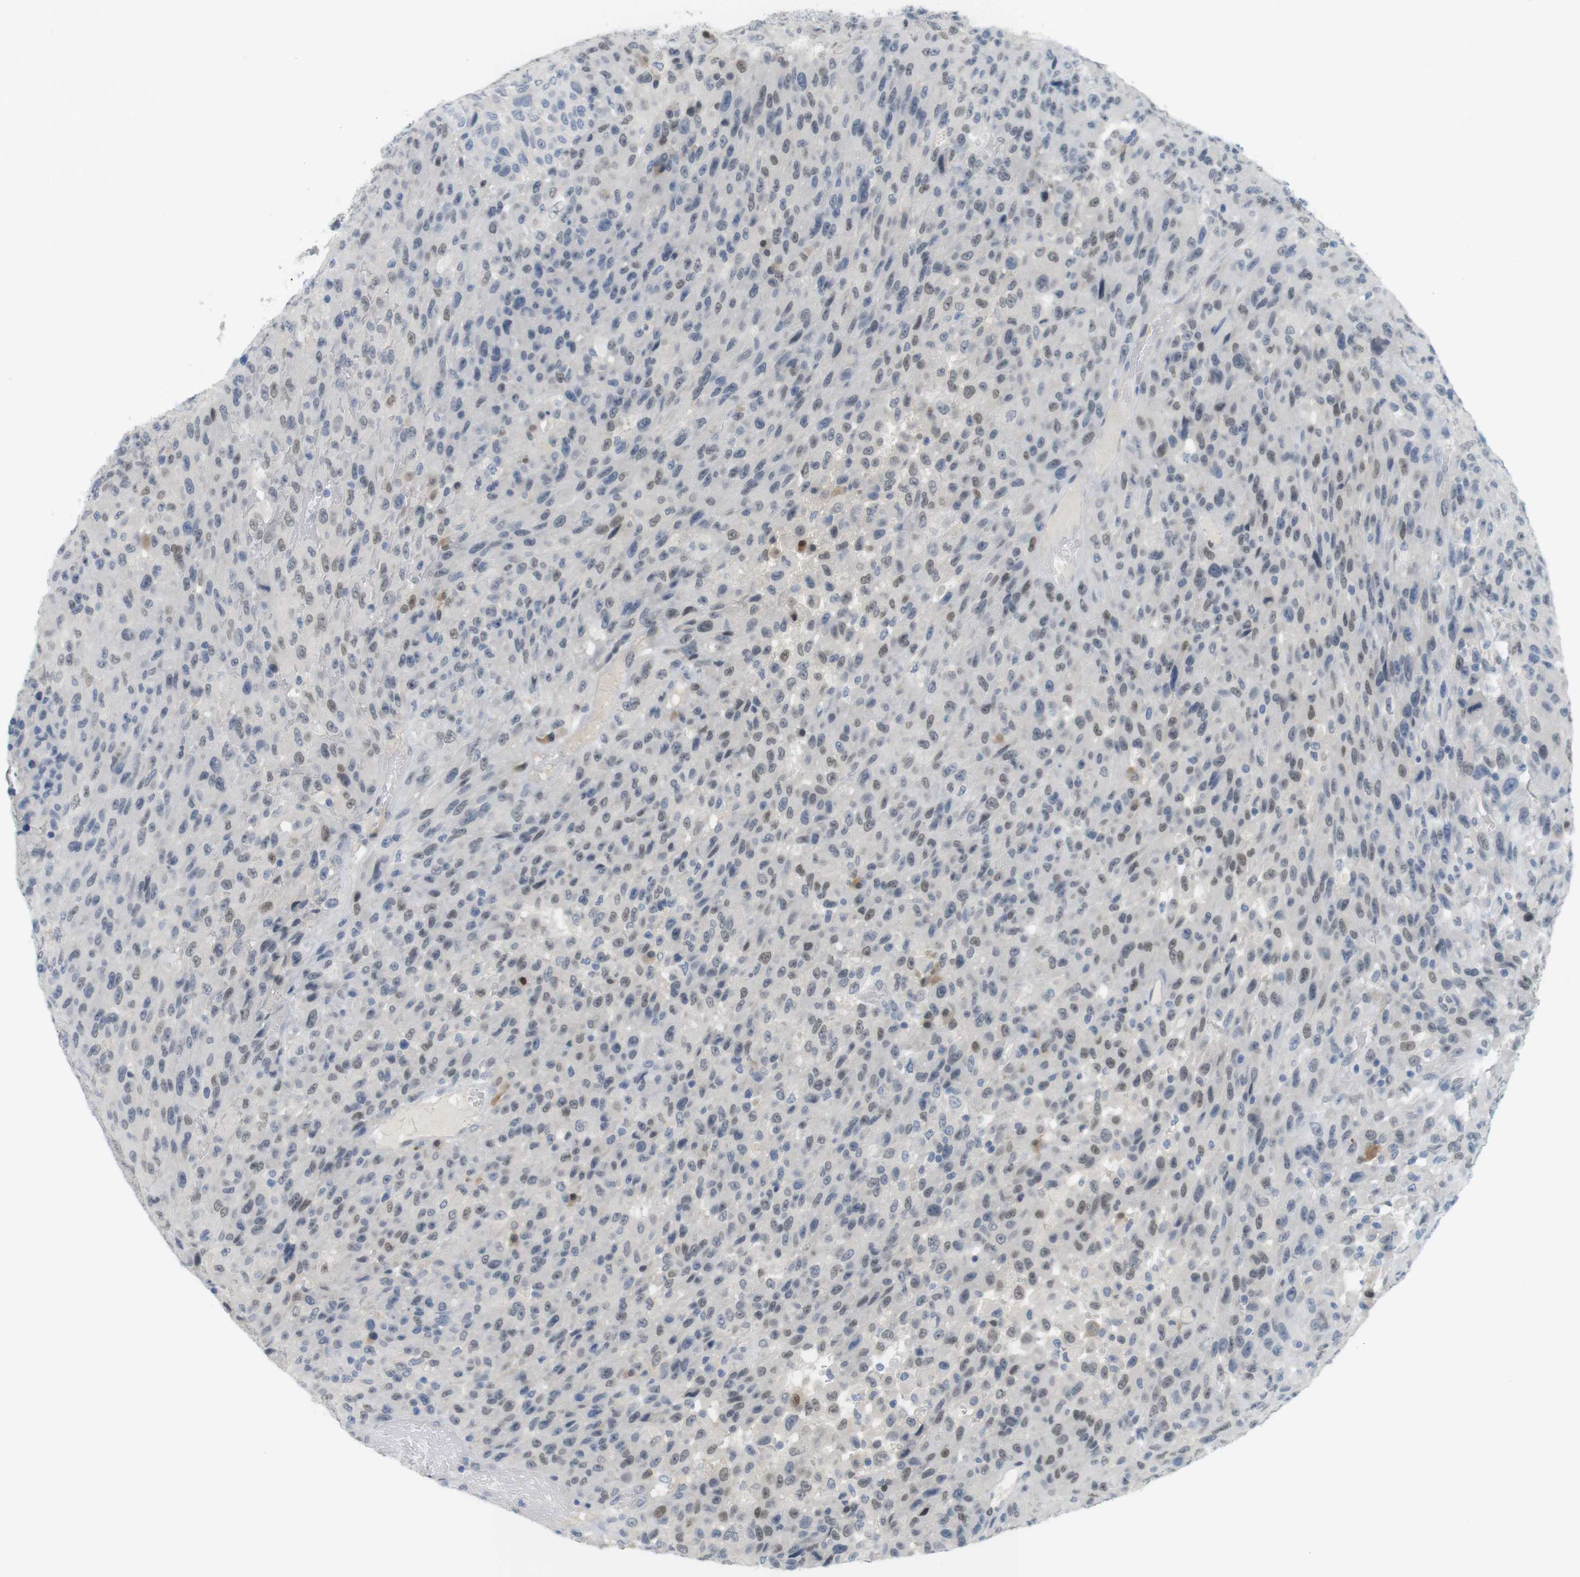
{"staining": {"intensity": "weak", "quantity": "<25%", "location": "nuclear"}, "tissue": "urothelial cancer", "cell_type": "Tumor cells", "image_type": "cancer", "snomed": [{"axis": "morphology", "description": "Urothelial carcinoma, High grade"}, {"axis": "topography", "description": "Urinary bladder"}], "caption": "A photomicrograph of urothelial cancer stained for a protein shows no brown staining in tumor cells.", "gene": "CREB3L2", "patient": {"sex": "male", "age": 66}}